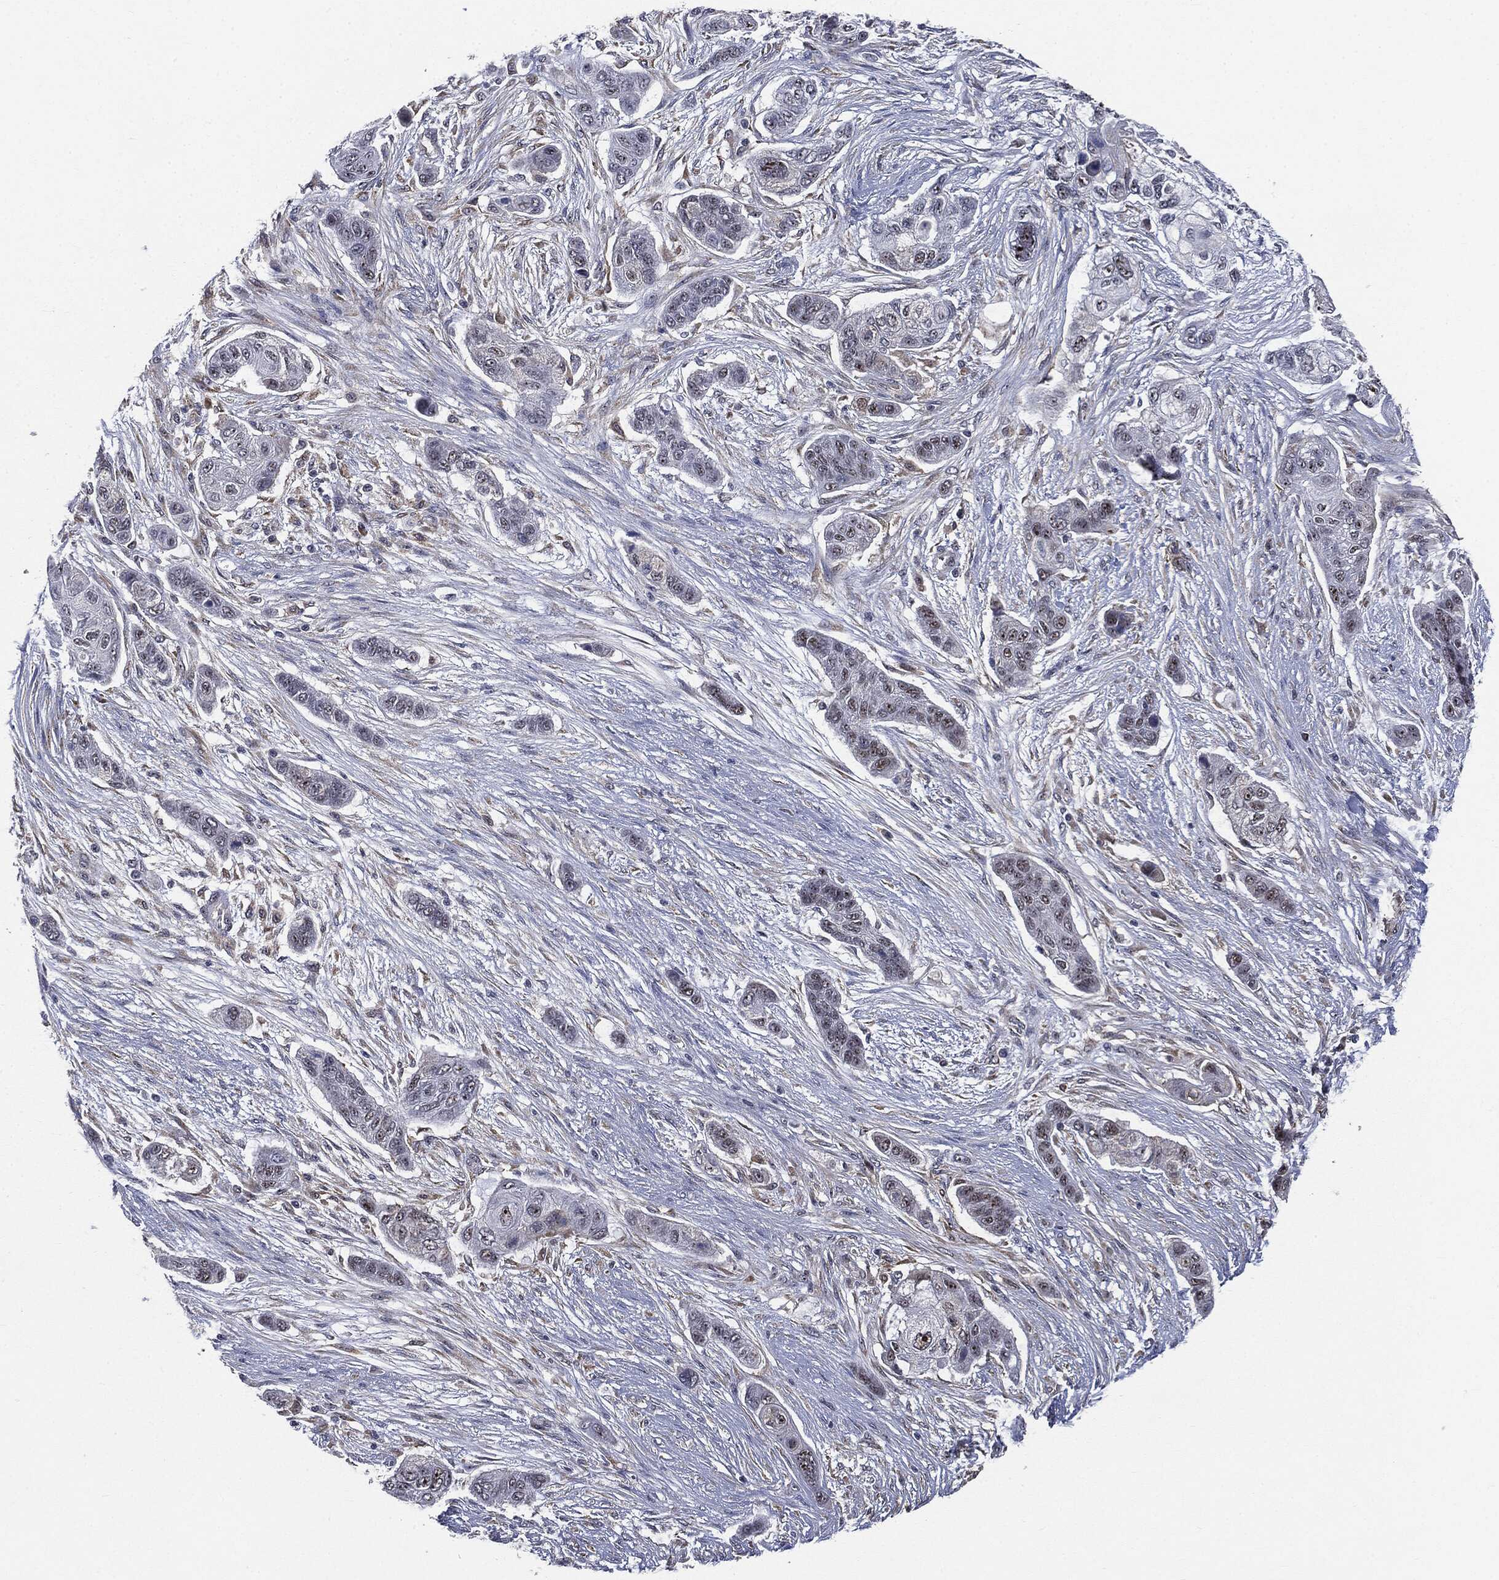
{"staining": {"intensity": "weak", "quantity": "<25%", "location": "nuclear"}, "tissue": "lung cancer", "cell_type": "Tumor cells", "image_type": "cancer", "snomed": [{"axis": "morphology", "description": "Squamous cell carcinoma, NOS"}, {"axis": "topography", "description": "Lung"}], "caption": "Image shows no significant protein positivity in tumor cells of lung cancer (squamous cell carcinoma).", "gene": "TRMT1L", "patient": {"sex": "male", "age": 69}}